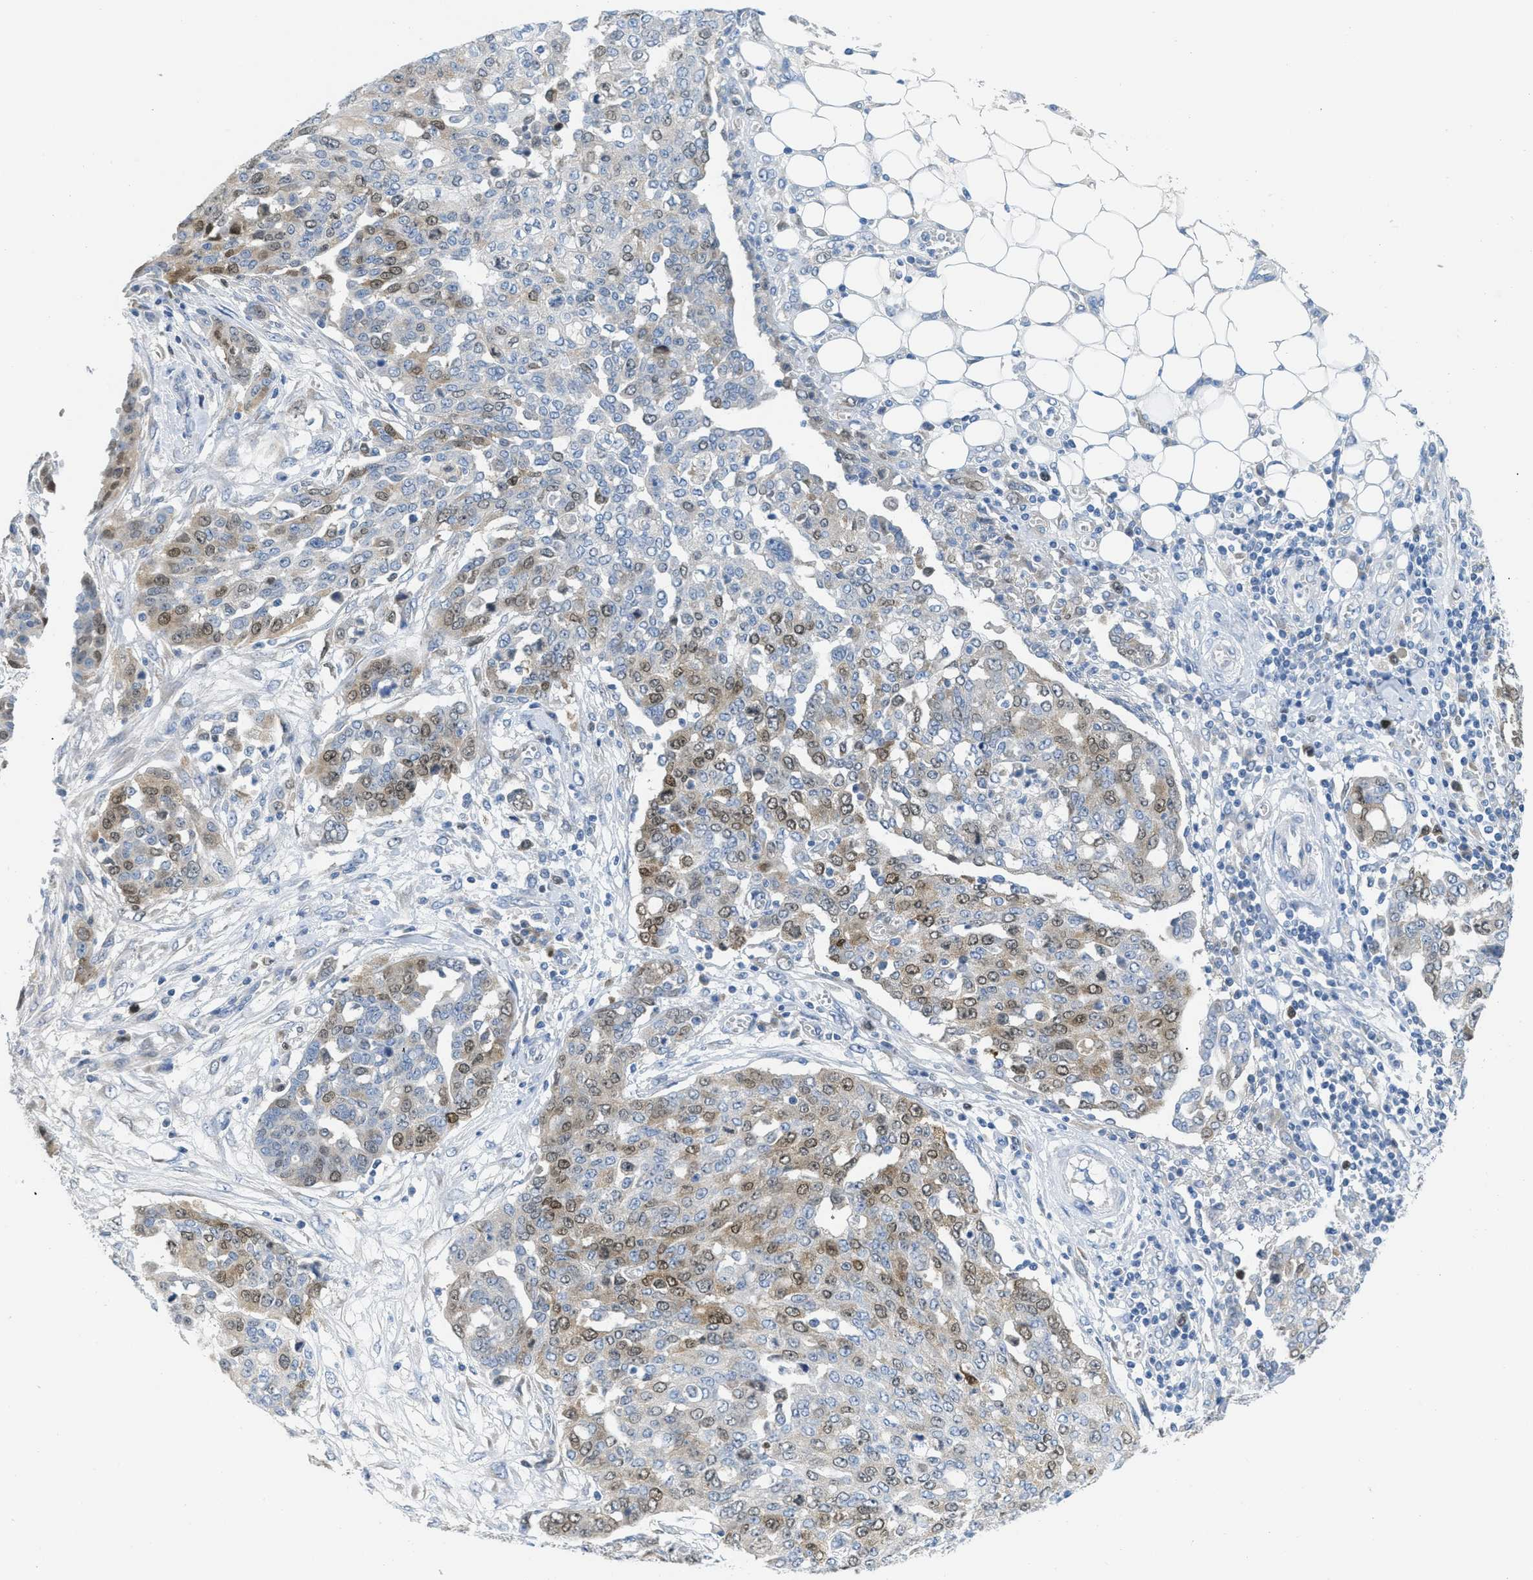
{"staining": {"intensity": "moderate", "quantity": ">75%", "location": "cytoplasmic/membranous,nuclear"}, "tissue": "ovarian cancer", "cell_type": "Tumor cells", "image_type": "cancer", "snomed": [{"axis": "morphology", "description": "Cystadenocarcinoma, serous, NOS"}, {"axis": "topography", "description": "Soft tissue"}, {"axis": "topography", "description": "Ovary"}], "caption": "High-magnification brightfield microscopy of ovarian cancer stained with DAB (brown) and counterstained with hematoxylin (blue). tumor cells exhibit moderate cytoplasmic/membranous and nuclear positivity is present in about>75% of cells.", "gene": "ORC6", "patient": {"sex": "female", "age": 57}}